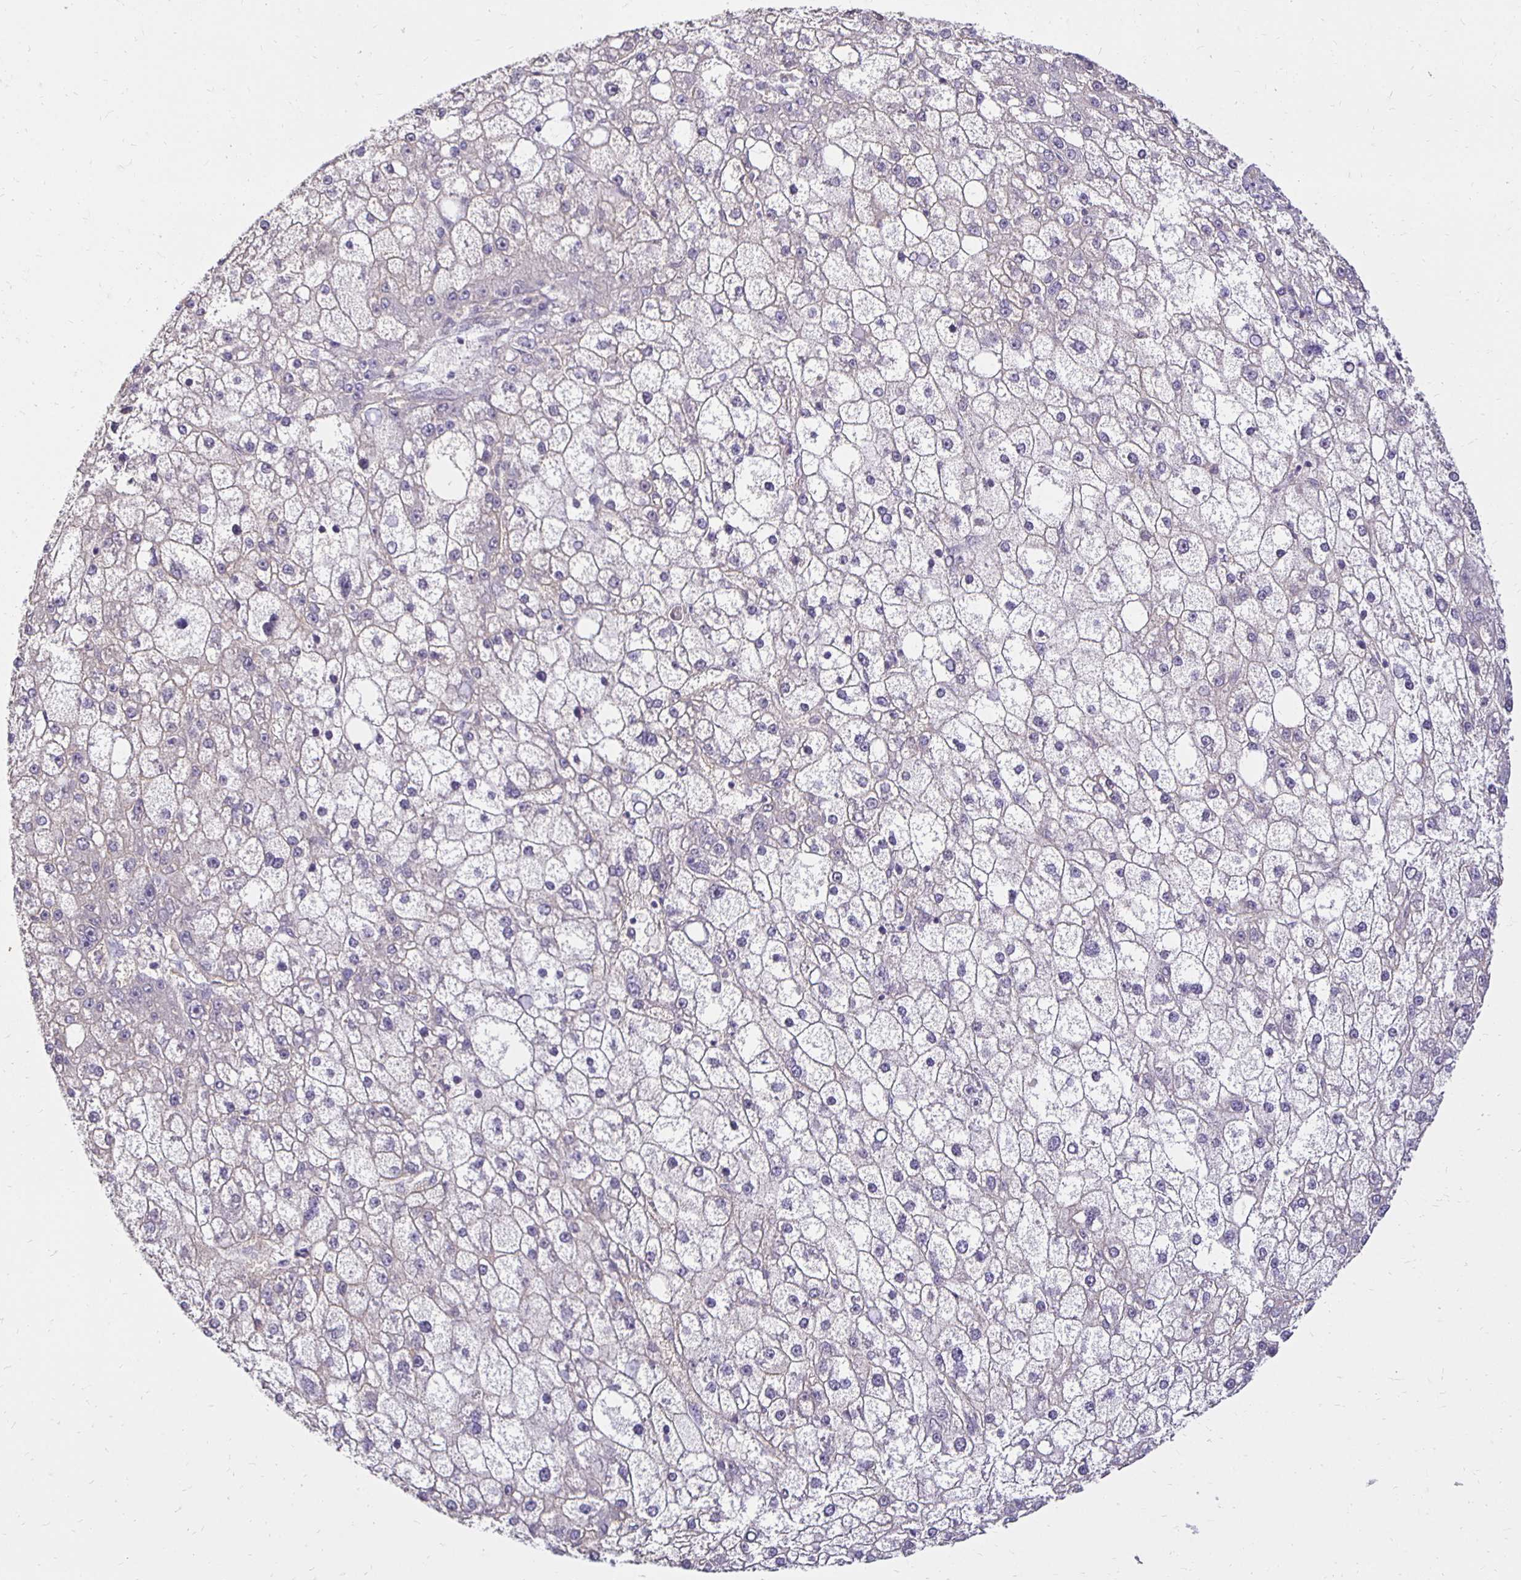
{"staining": {"intensity": "negative", "quantity": "none", "location": "none"}, "tissue": "liver cancer", "cell_type": "Tumor cells", "image_type": "cancer", "snomed": [{"axis": "morphology", "description": "Carcinoma, Hepatocellular, NOS"}, {"axis": "topography", "description": "Liver"}], "caption": "An immunohistochemistry (IHC) histopathology image of liver cancer is shown. There is no staining in tumor cells of liver cancer.", "gene": "PNPLA3", "patient": {"sex": "male", "age": 67}}